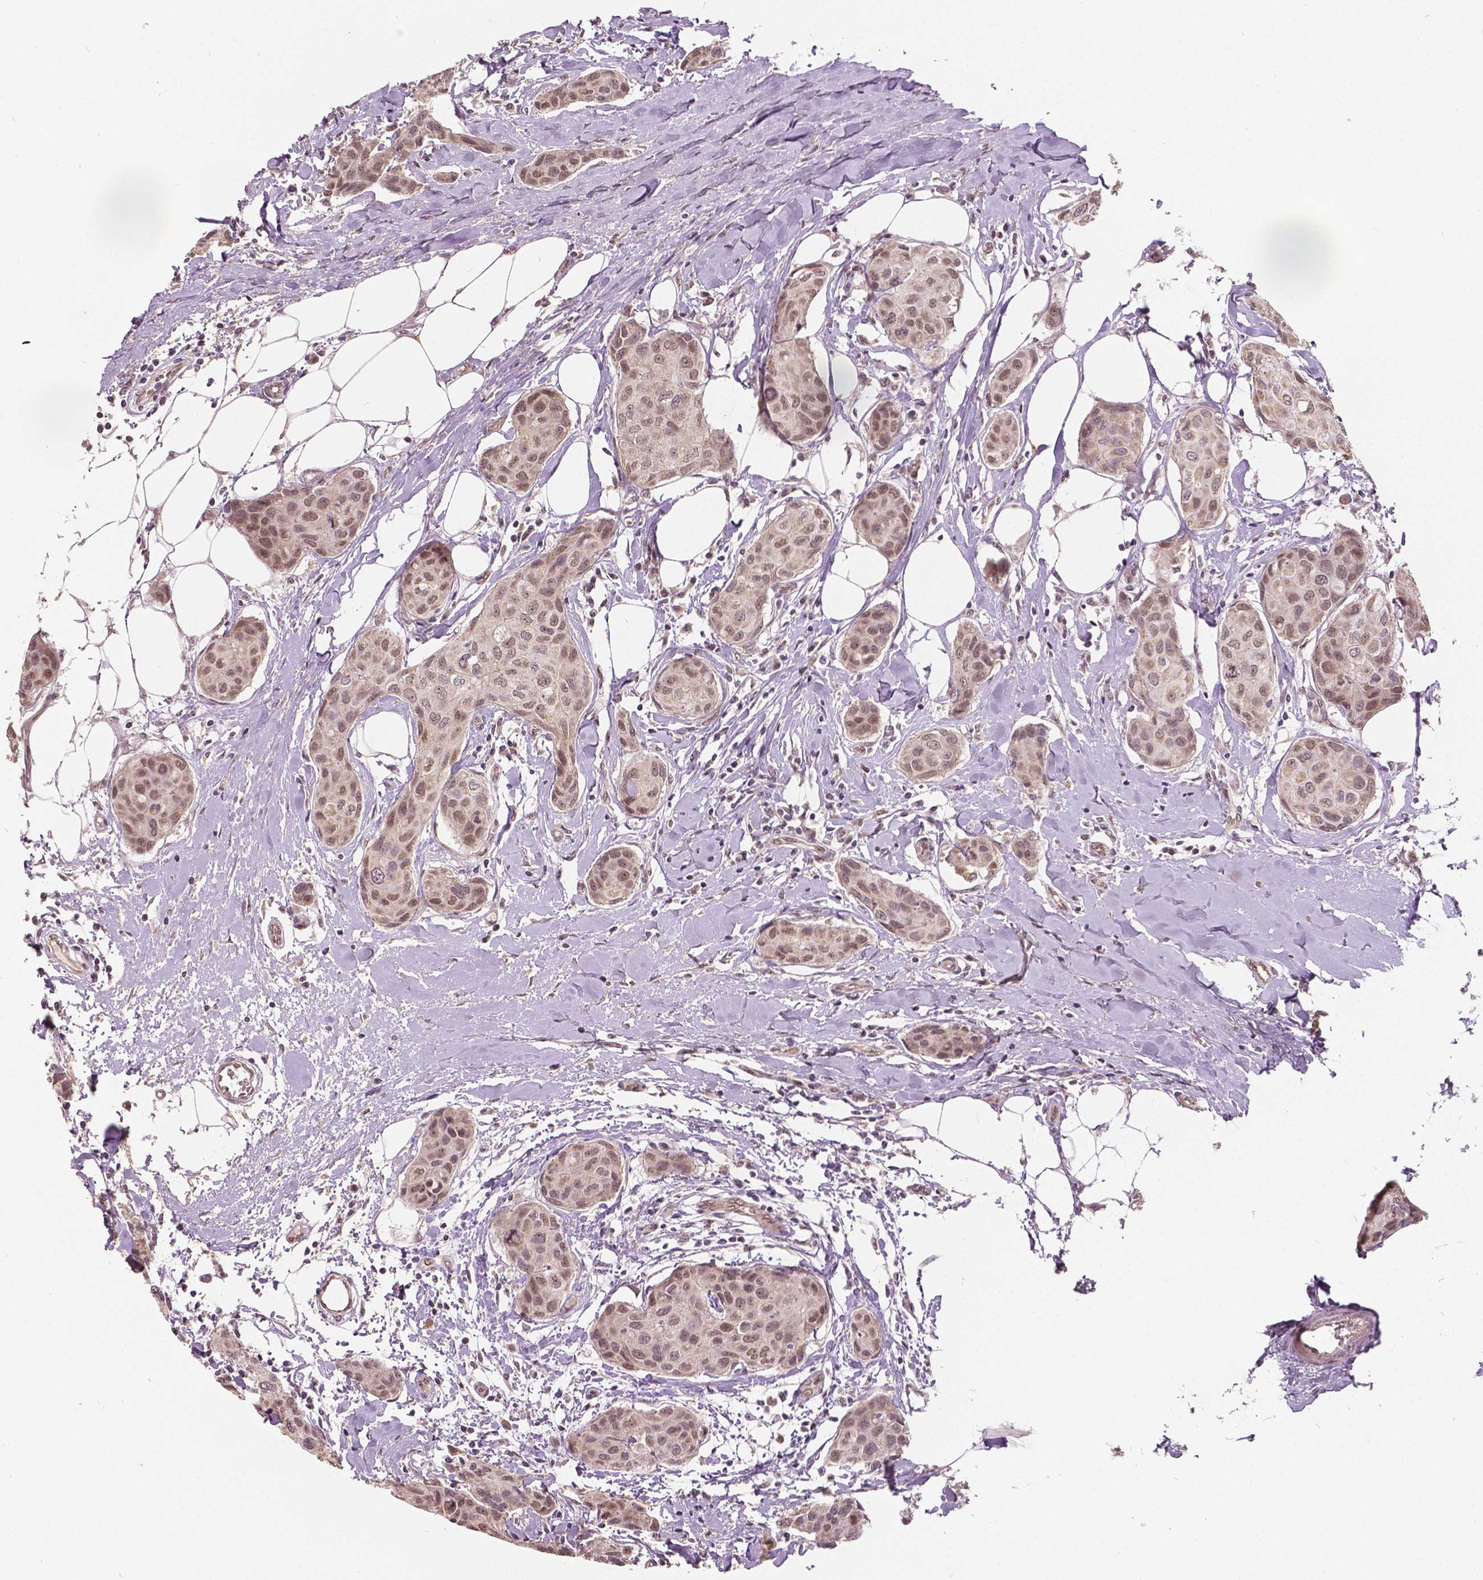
{"staining": {"intensity": "weak", "quantity": "<25%", "location": "nuclear"}, "tissue": "breast cancer", "cell_type": "Tumor cells", "image_type": "cancer", "snomed": [{"axis": "morphology", "description": "Duct carcinoma"}, {"axis": "topography", "description": "Breast"}], "caption": "Breast cancer stained for a protein using immunohistochemistry (IHC) demonstrates no staining tumor cells.", "gene": "HMBOX1", "patient": {"sex": "female", "age": 80}}